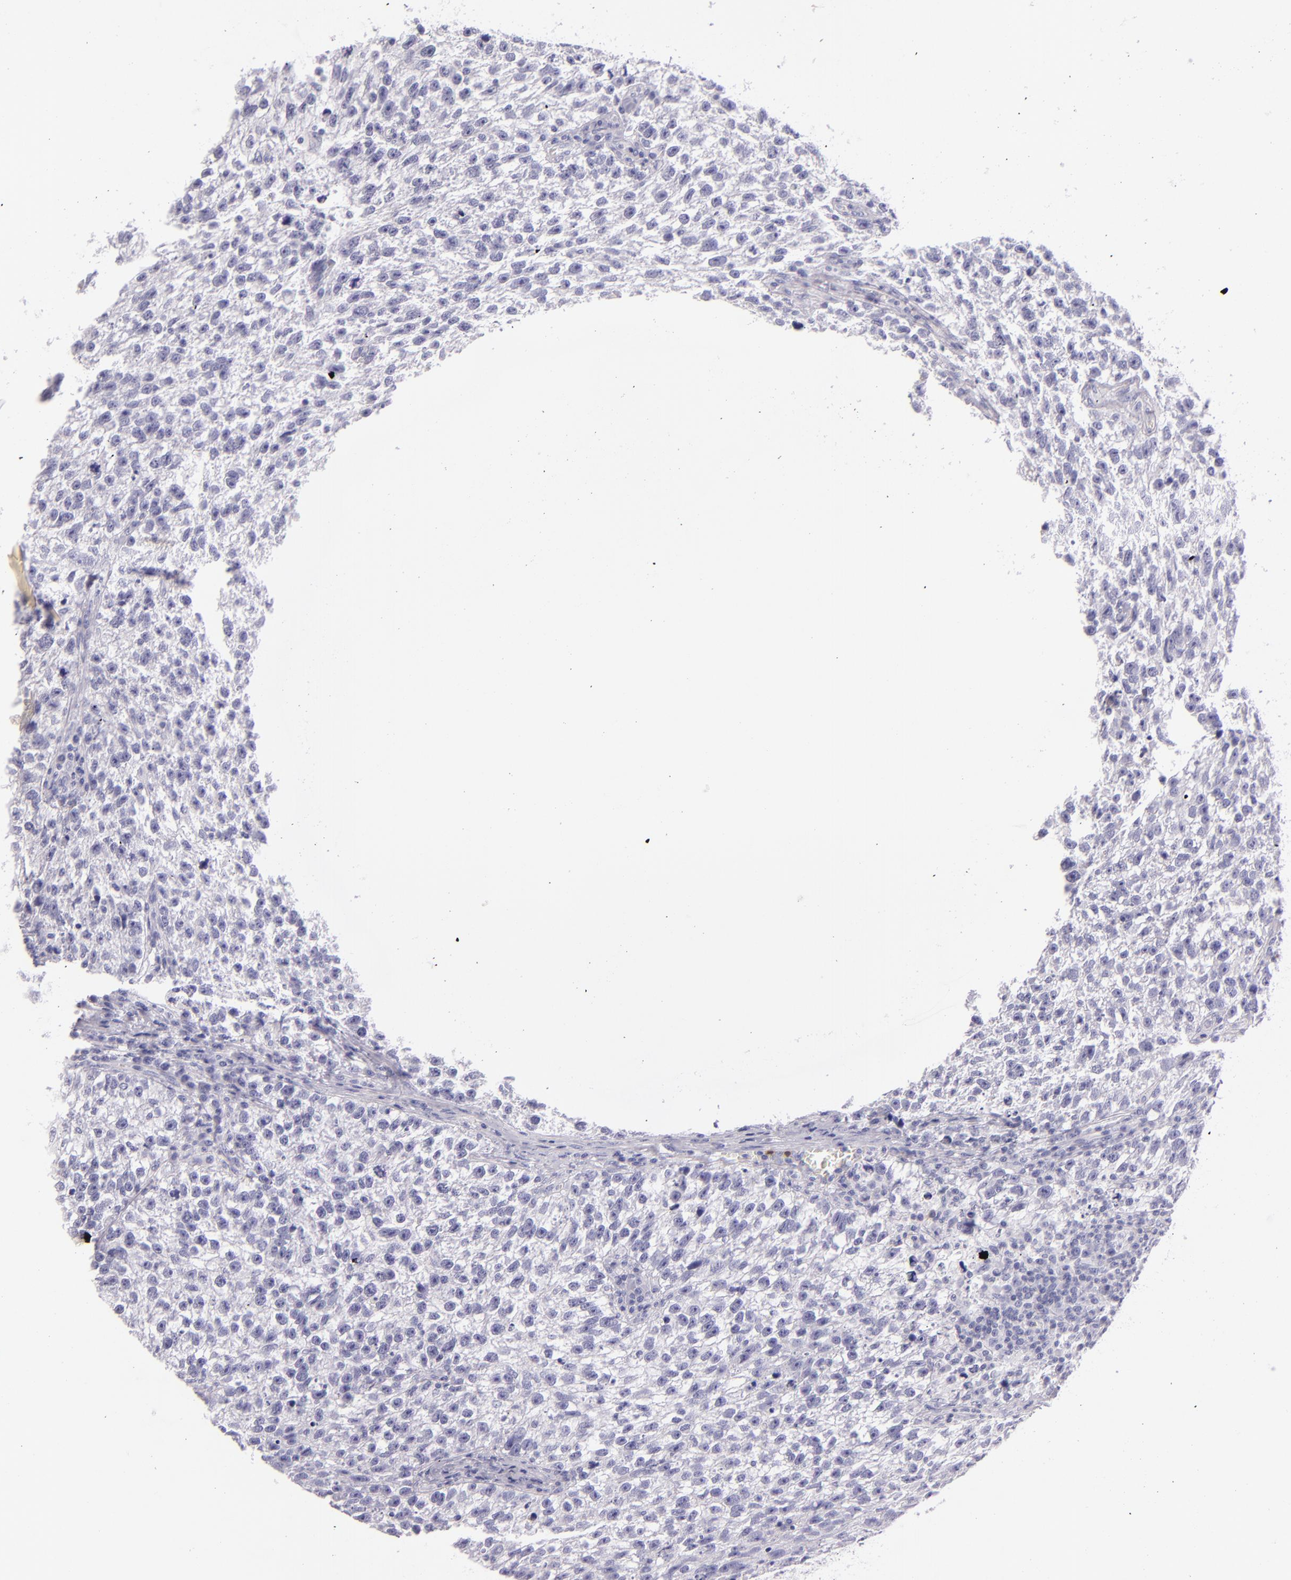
{"staining": {"intensity": "negative", "quantity": "none", "location": "none"}, "tissue": "testis cancer", "cell_type": "Tumor cells", "image_type": "cancer", "snomed": [{"axis": "morphology", "description": "Seminoma, NOS"}, {"axis": "topography", "description": "Testis"}], "caption": "Protein analysis of testis seminoma reveals no significant staining in tumor cells.", "gene": "CEACAM1", "patient": {"sex": "male", "age": 38}}